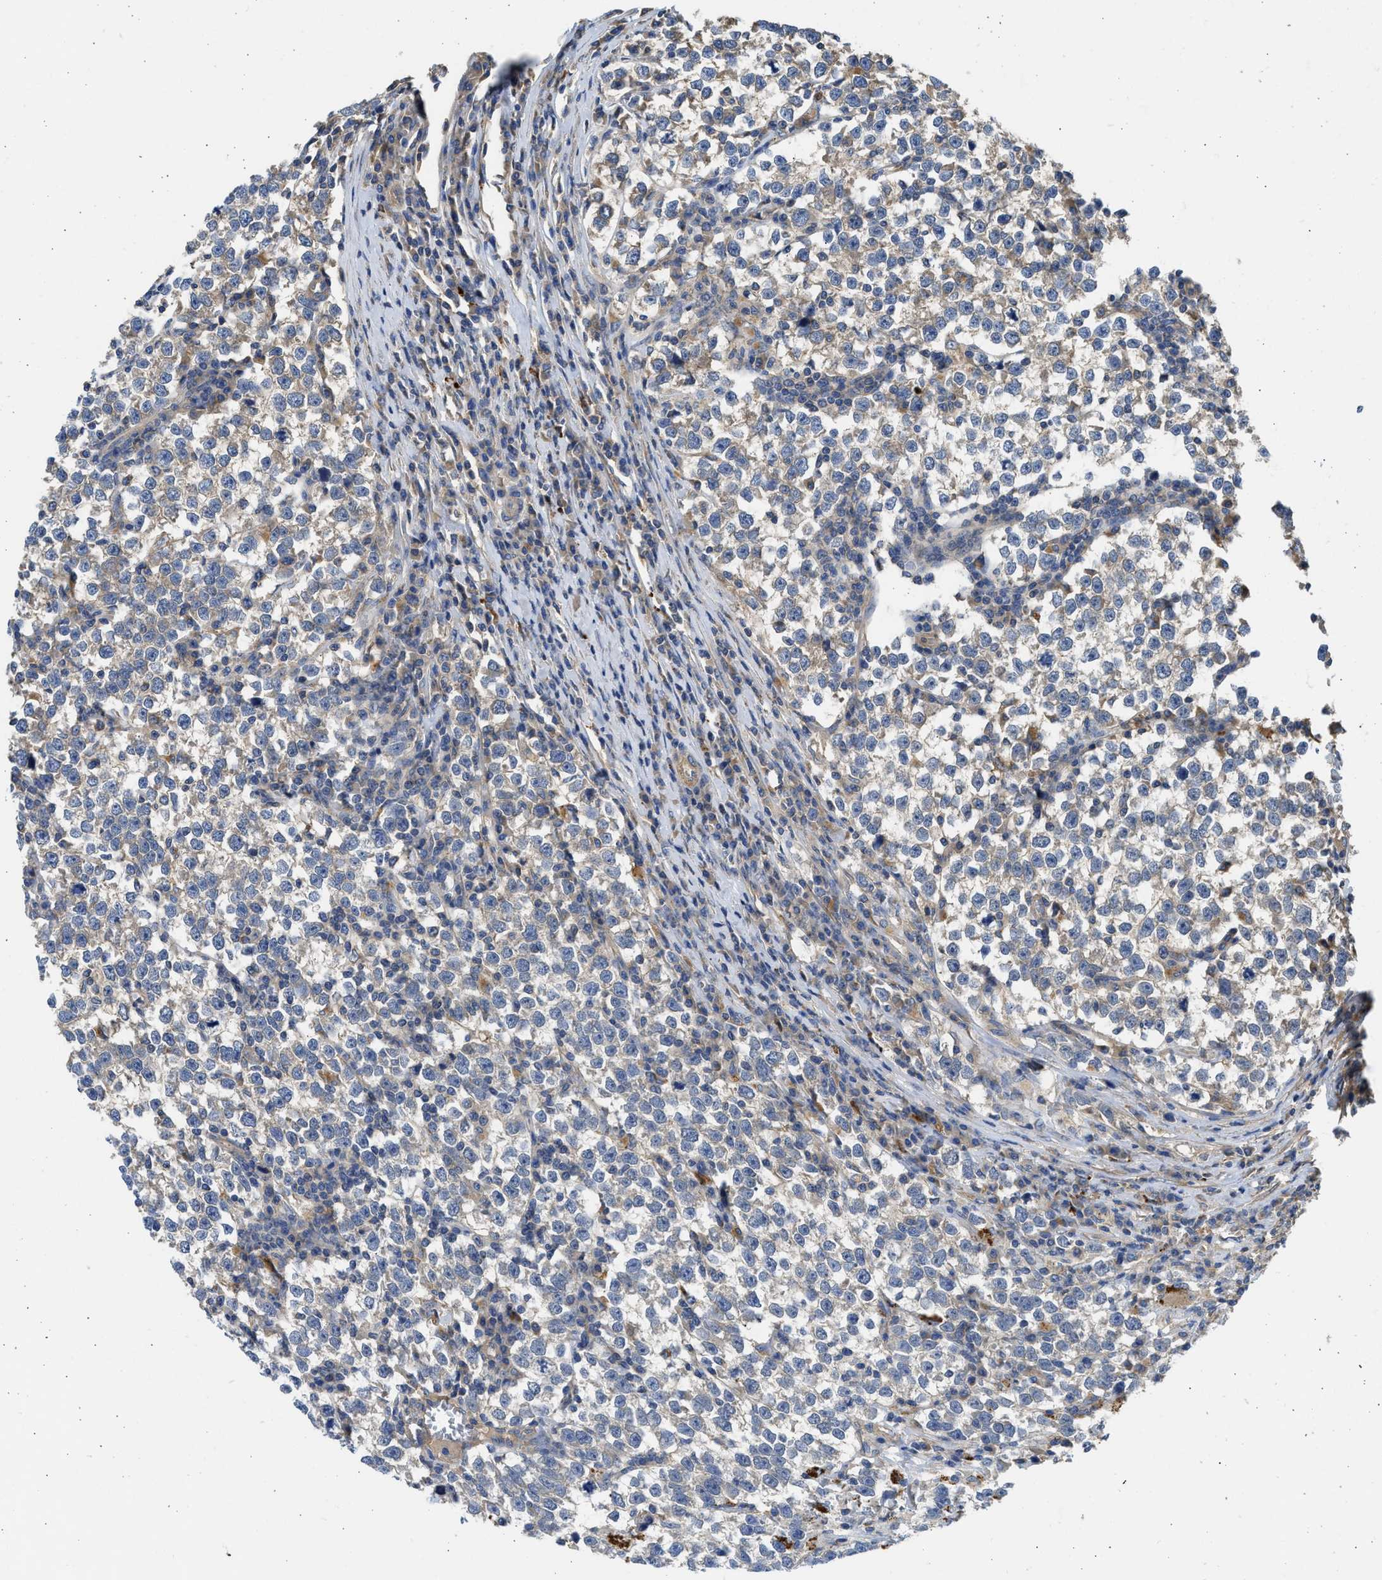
{"staining": {"intensity": "weak", "quantity": "<25%", "location": "cytoplasmic/membranous"}, "tissue": "testis cancer", "cell_type": "Tumor cells", "image_type": "cancer", "snomed": [{"axis": "morphology", "description": "Normal tissue, NOS"}, {"axis": "morphology", "description": "Seminoma, NOS"}, {"axis": "topography", "description": "Testis"}], "caption": "This image is of testis seminoma stained with immunohistochemistry (IHC) to label a protein in brown with the nuclei are counter-stained blue. There is no staining in tumor cells.", "gene": "CSRNP2", "patient": {"sex": "male", "age": 43}}